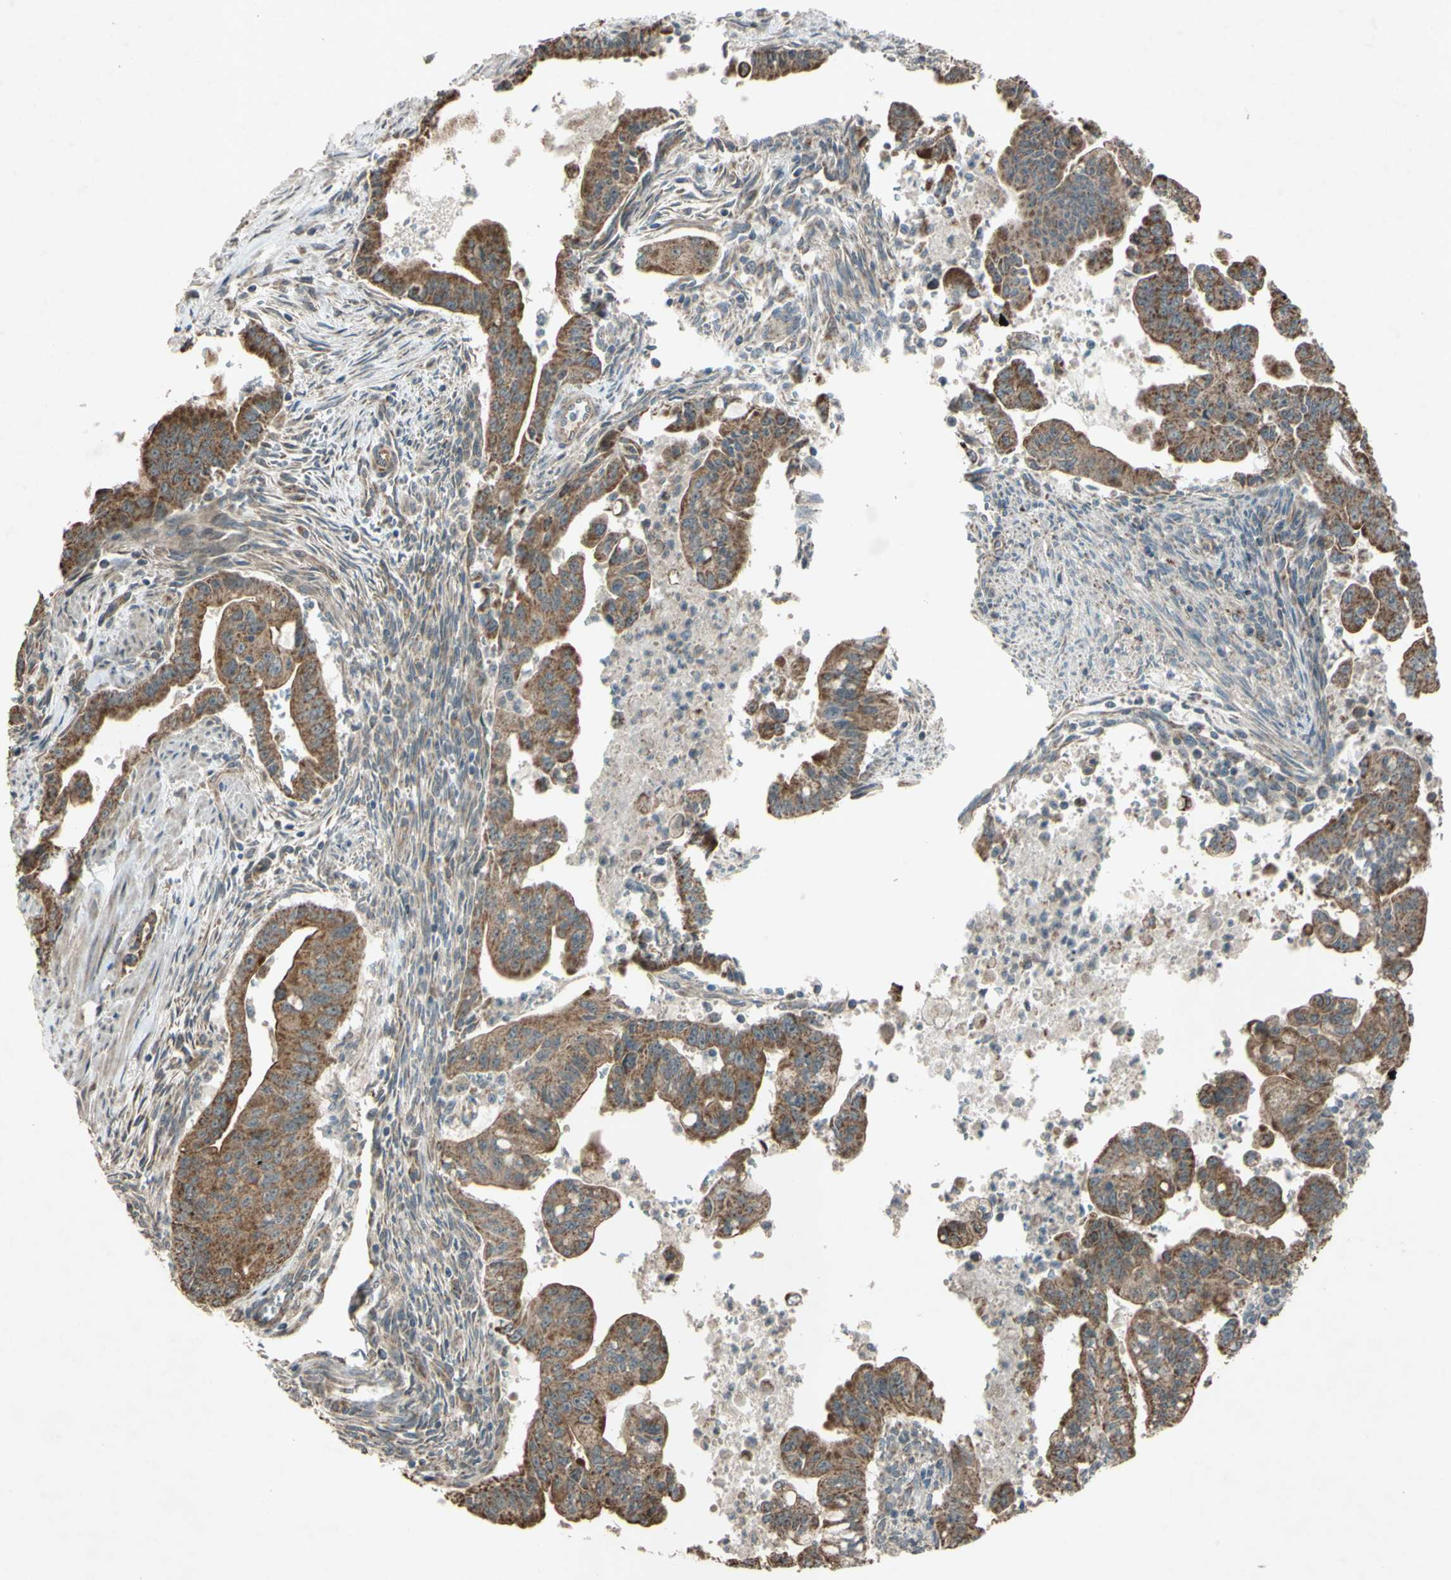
{"staining": {"intensity": "moderate", "quantity": ">75%", "location": "cytoplasmic/membranous"}, "tissue": "pancreatic cancer", "cell_type": "Tumor cells", "image_type": "cancer", "snomed": [{"axis": "morphology", "description": "Adenocarcinoma, NOS"}, {"axis": "topography", "description": "Pancreas"}], "caption": "Immunohistochemical staining of adenocarcinoma (pancreatic) displays medium levels of moderate cytoplasmic/membranous staining in approximately >75% of tumor cells.", "gene": "ACOT8", "patient": {"sex": "male", "age": 70}}